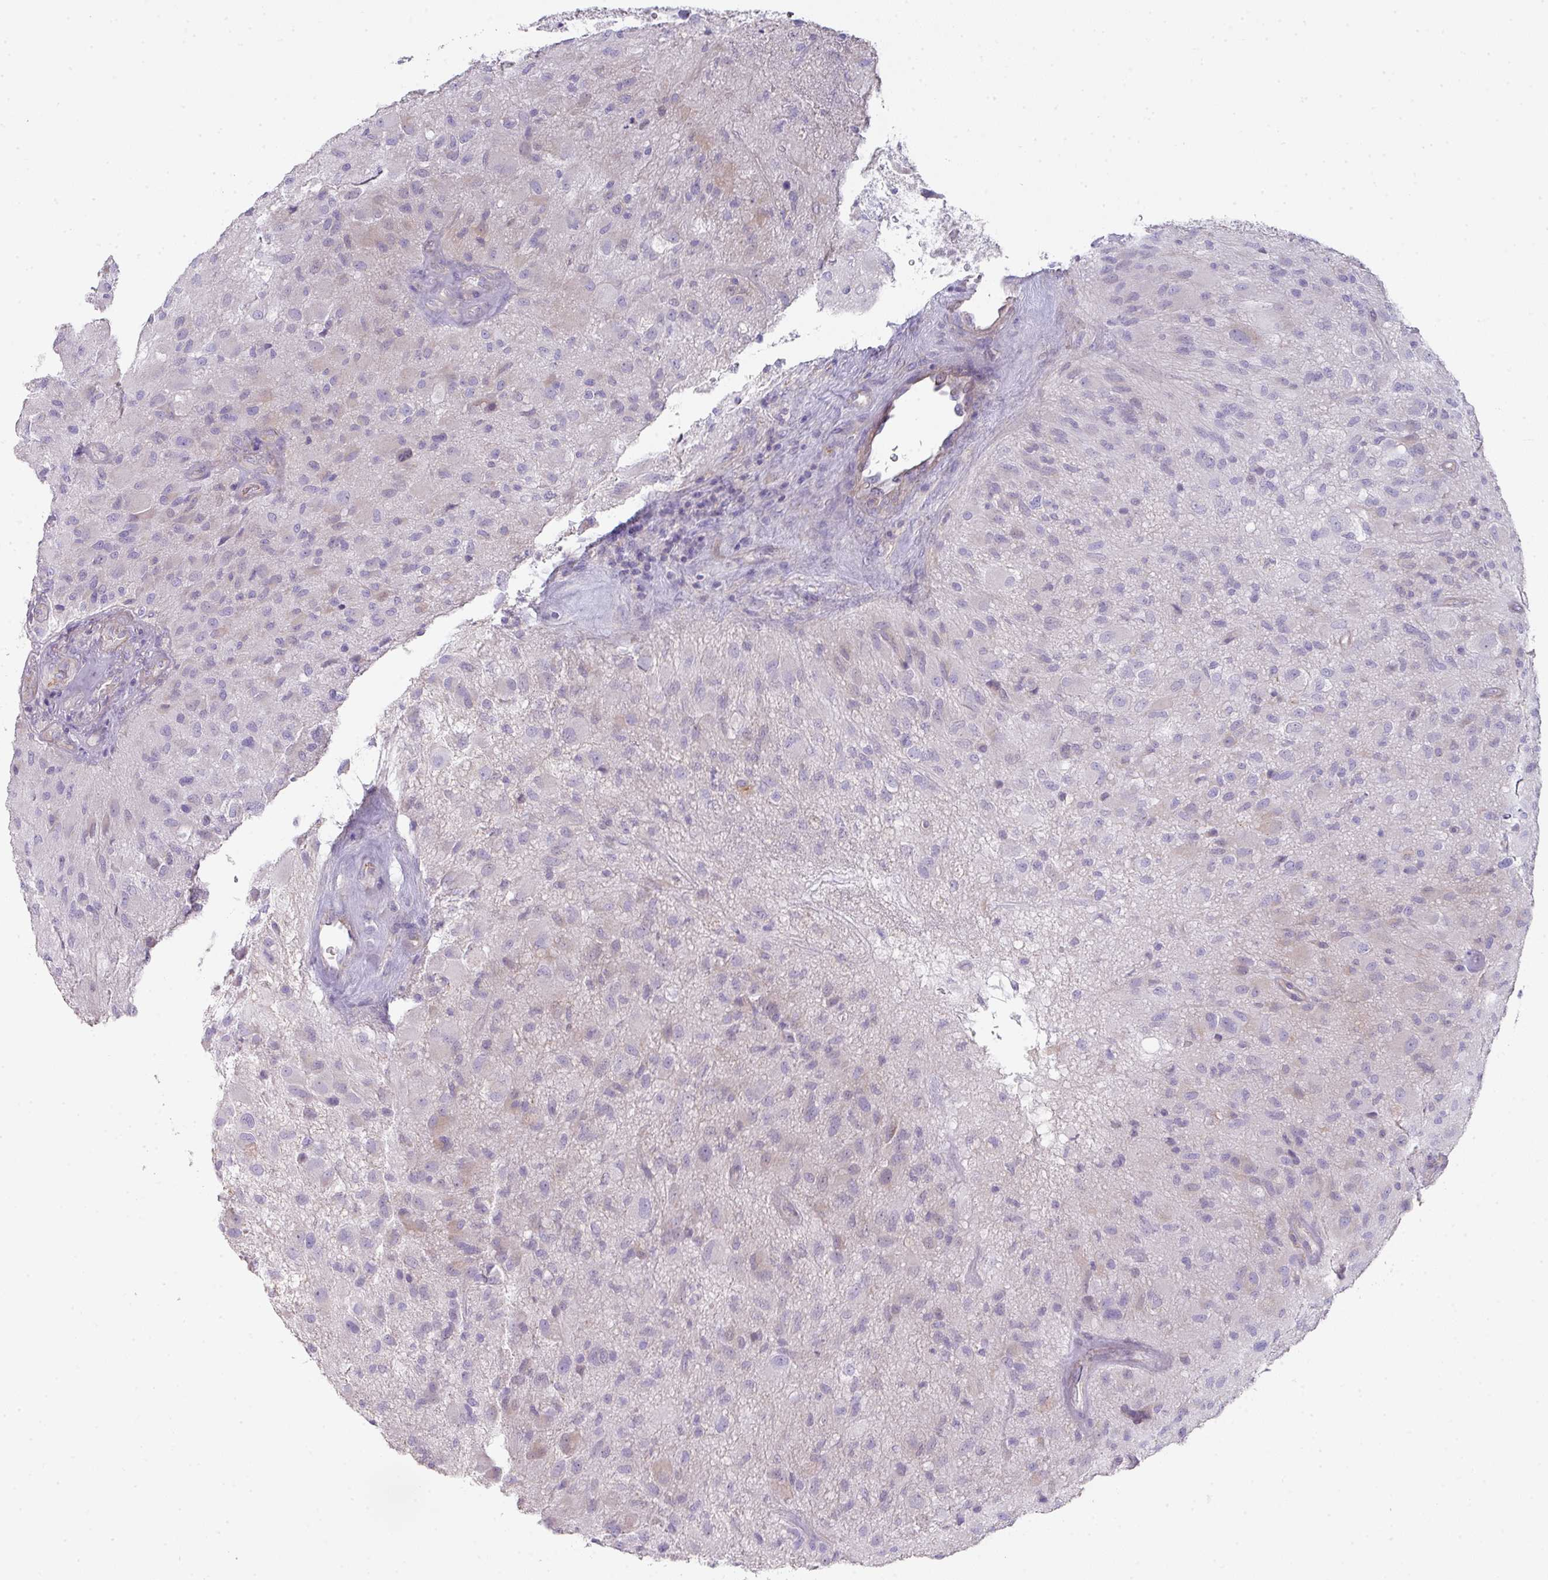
{"staining": {"intensity": "negative", "quantity": "none", "location": "none"}, "tissue": "glioma", "cell_type": "Tumor cells", "image_type": "cancer", "snomed": [{"axis": "morphology", "description": "Glioma, malignant, High grade"}, {"axis": "topography", "description": "Brain"}], "caption": "Tumor cells are negative for protein expression in human malignant glioma (high-grade). (Brightfield microscopy of DAB immunohistochemistry (IHC) at high magnification).", "gene": "GLI4", "patient": {"sex": "female", "age": 67}}